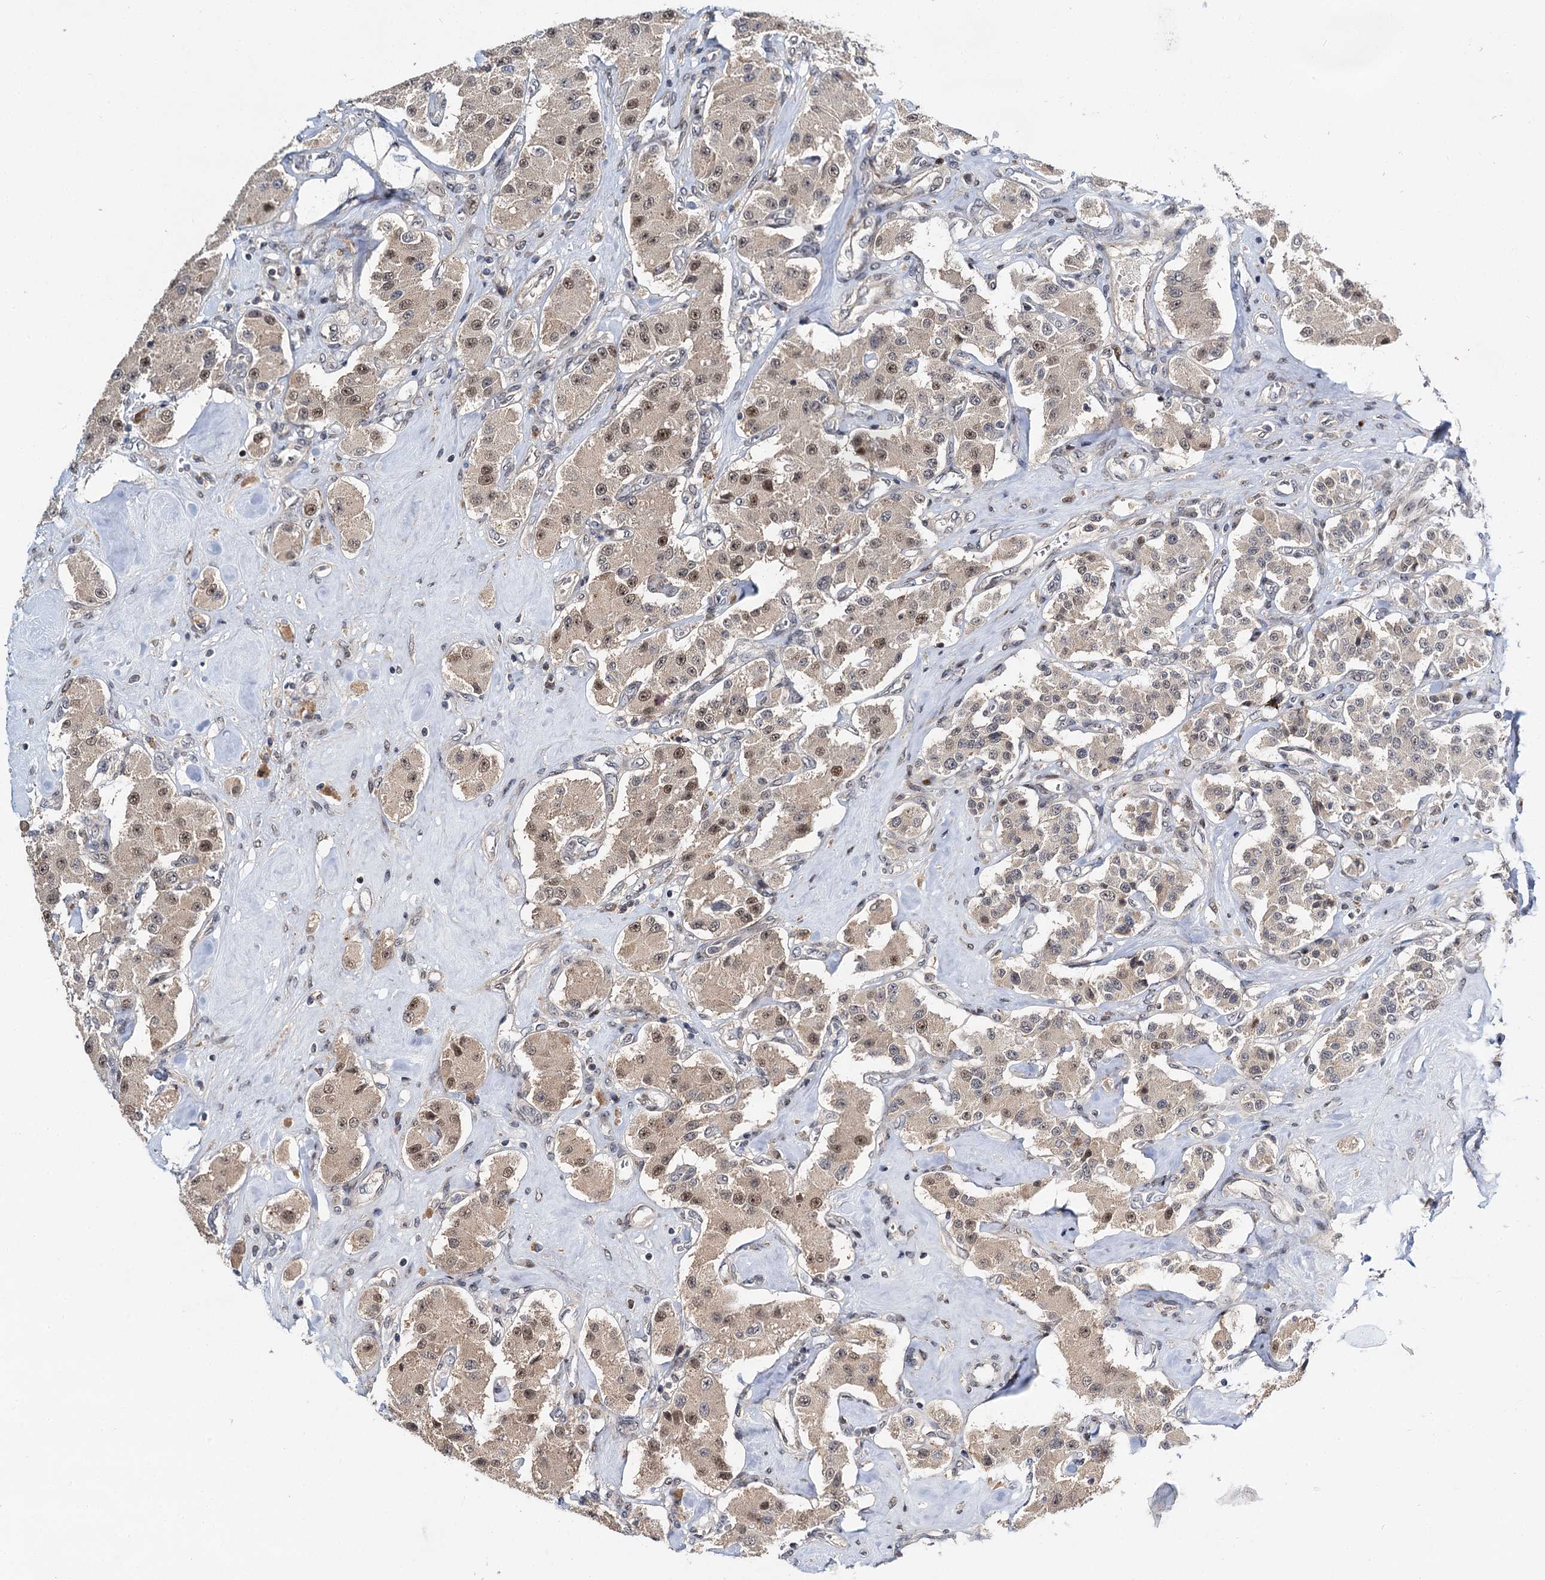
{"staining": {"intensity": "moderate", "quantity": "25%-75%", "location": "nuclear"}, "tissue": "carcinoid", "cell_type": "Tumor cells", "image_type": "cancer", "snomed": [{"axis": "morphology", "description": "Carcinoid, malignant, NOS"}, {"axis": "topography", "description": "Pancreas"}], "caption": "Tumor cells display moderate nuclear positivity in about 25%-75% of cells in malignant carcinoid.", "gene": "MBD6", "patient": {"sex": "male", "age": 41}}